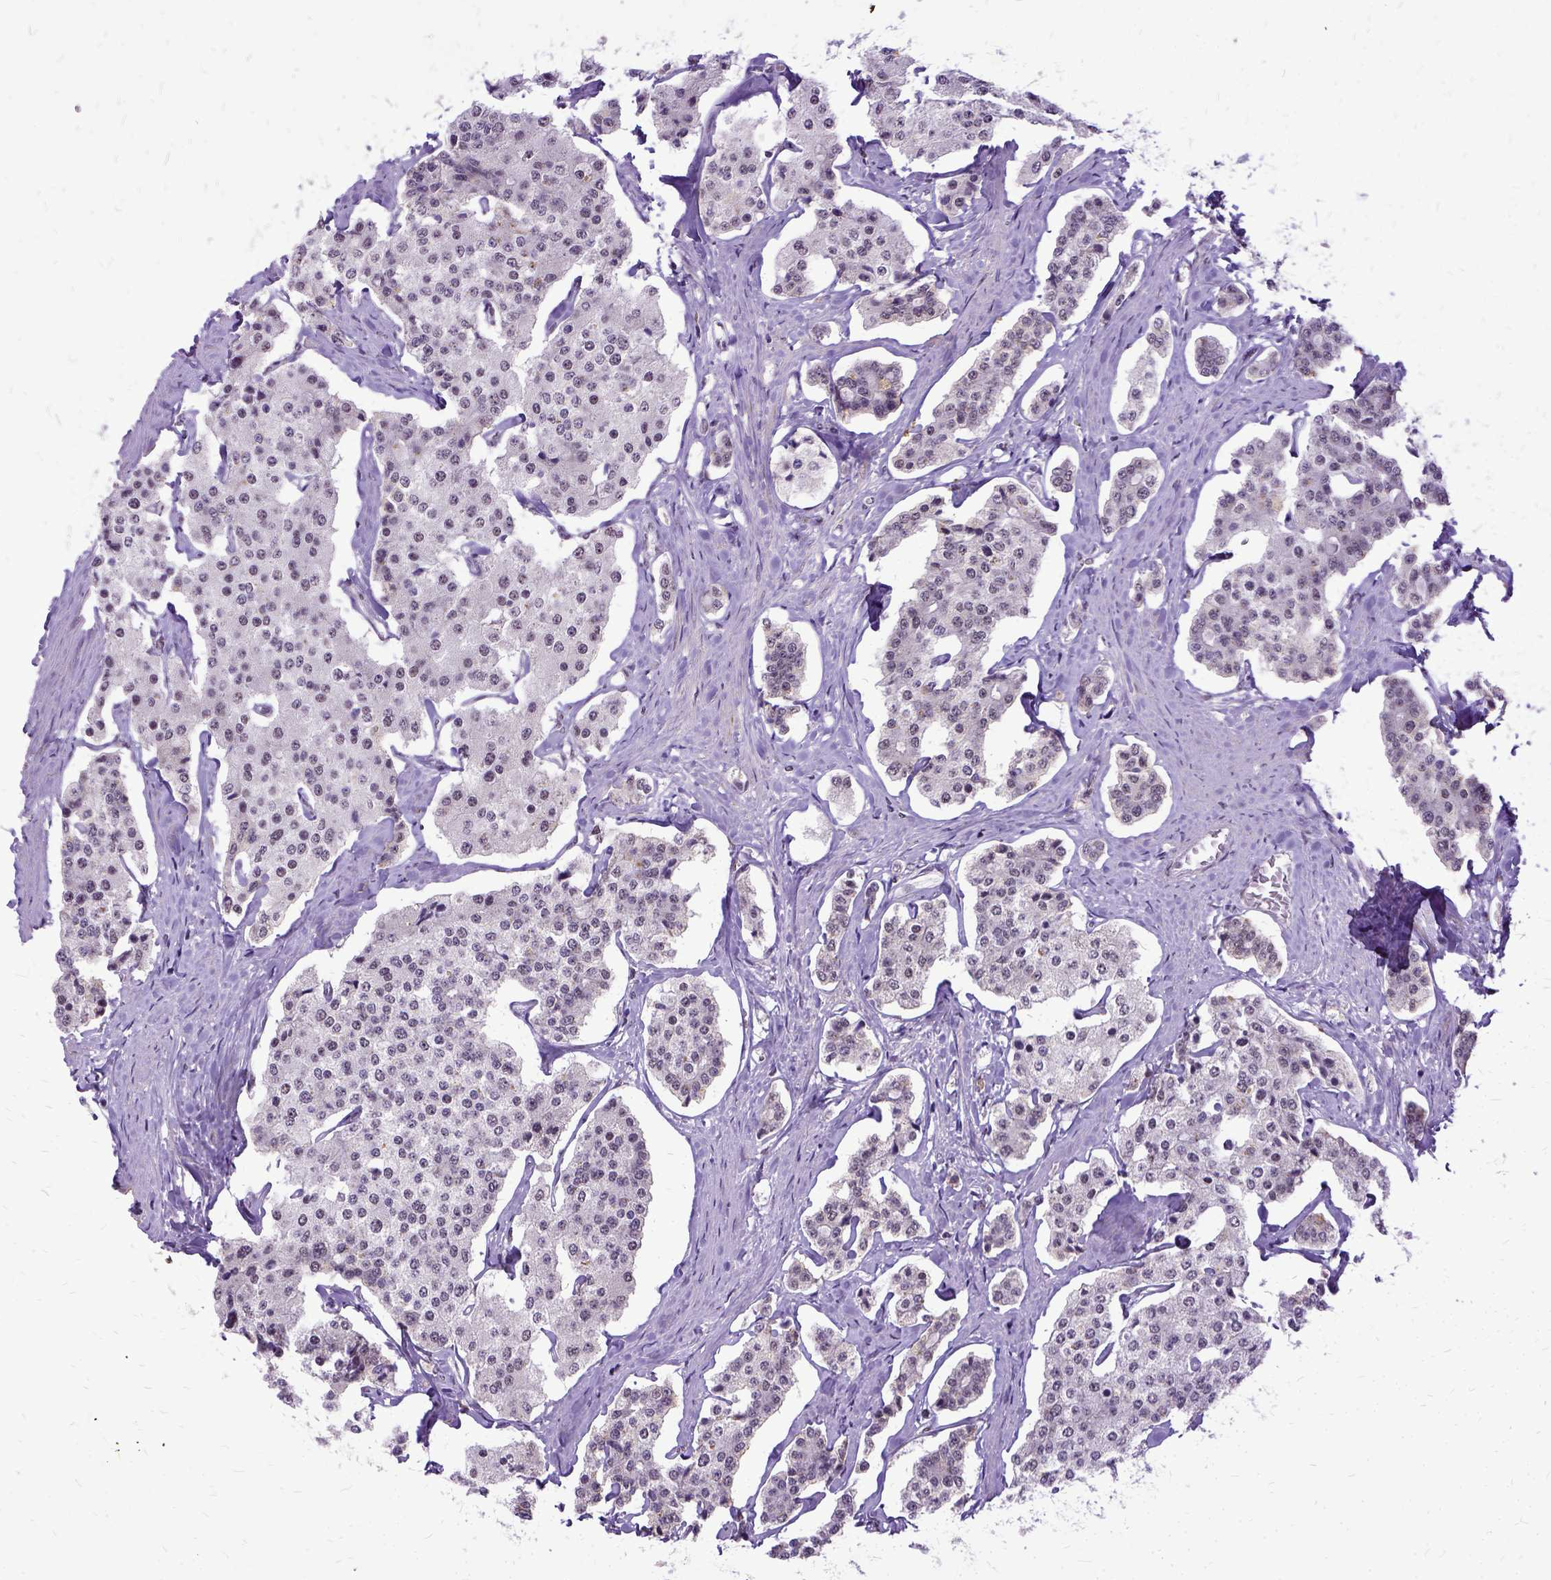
{"staining": {"intensity": "negative", "quantity": "none", "location": "none"}, "tissue": "carcinoid", "cell_type": "Tumor cells", "image_type": "cancer", "snomed": [{"axis": "morphology", "description": "Carcinoid, malignant, NOS"}, {"axis": "topography", "description": "Small intestine"}], "caption": "This is an immunohistochemistry image of human carcinoid (malignant). There is no staining in tumor cells.", "gene": "SETD1A", "patient": {"sex": "female", "age": 65}}